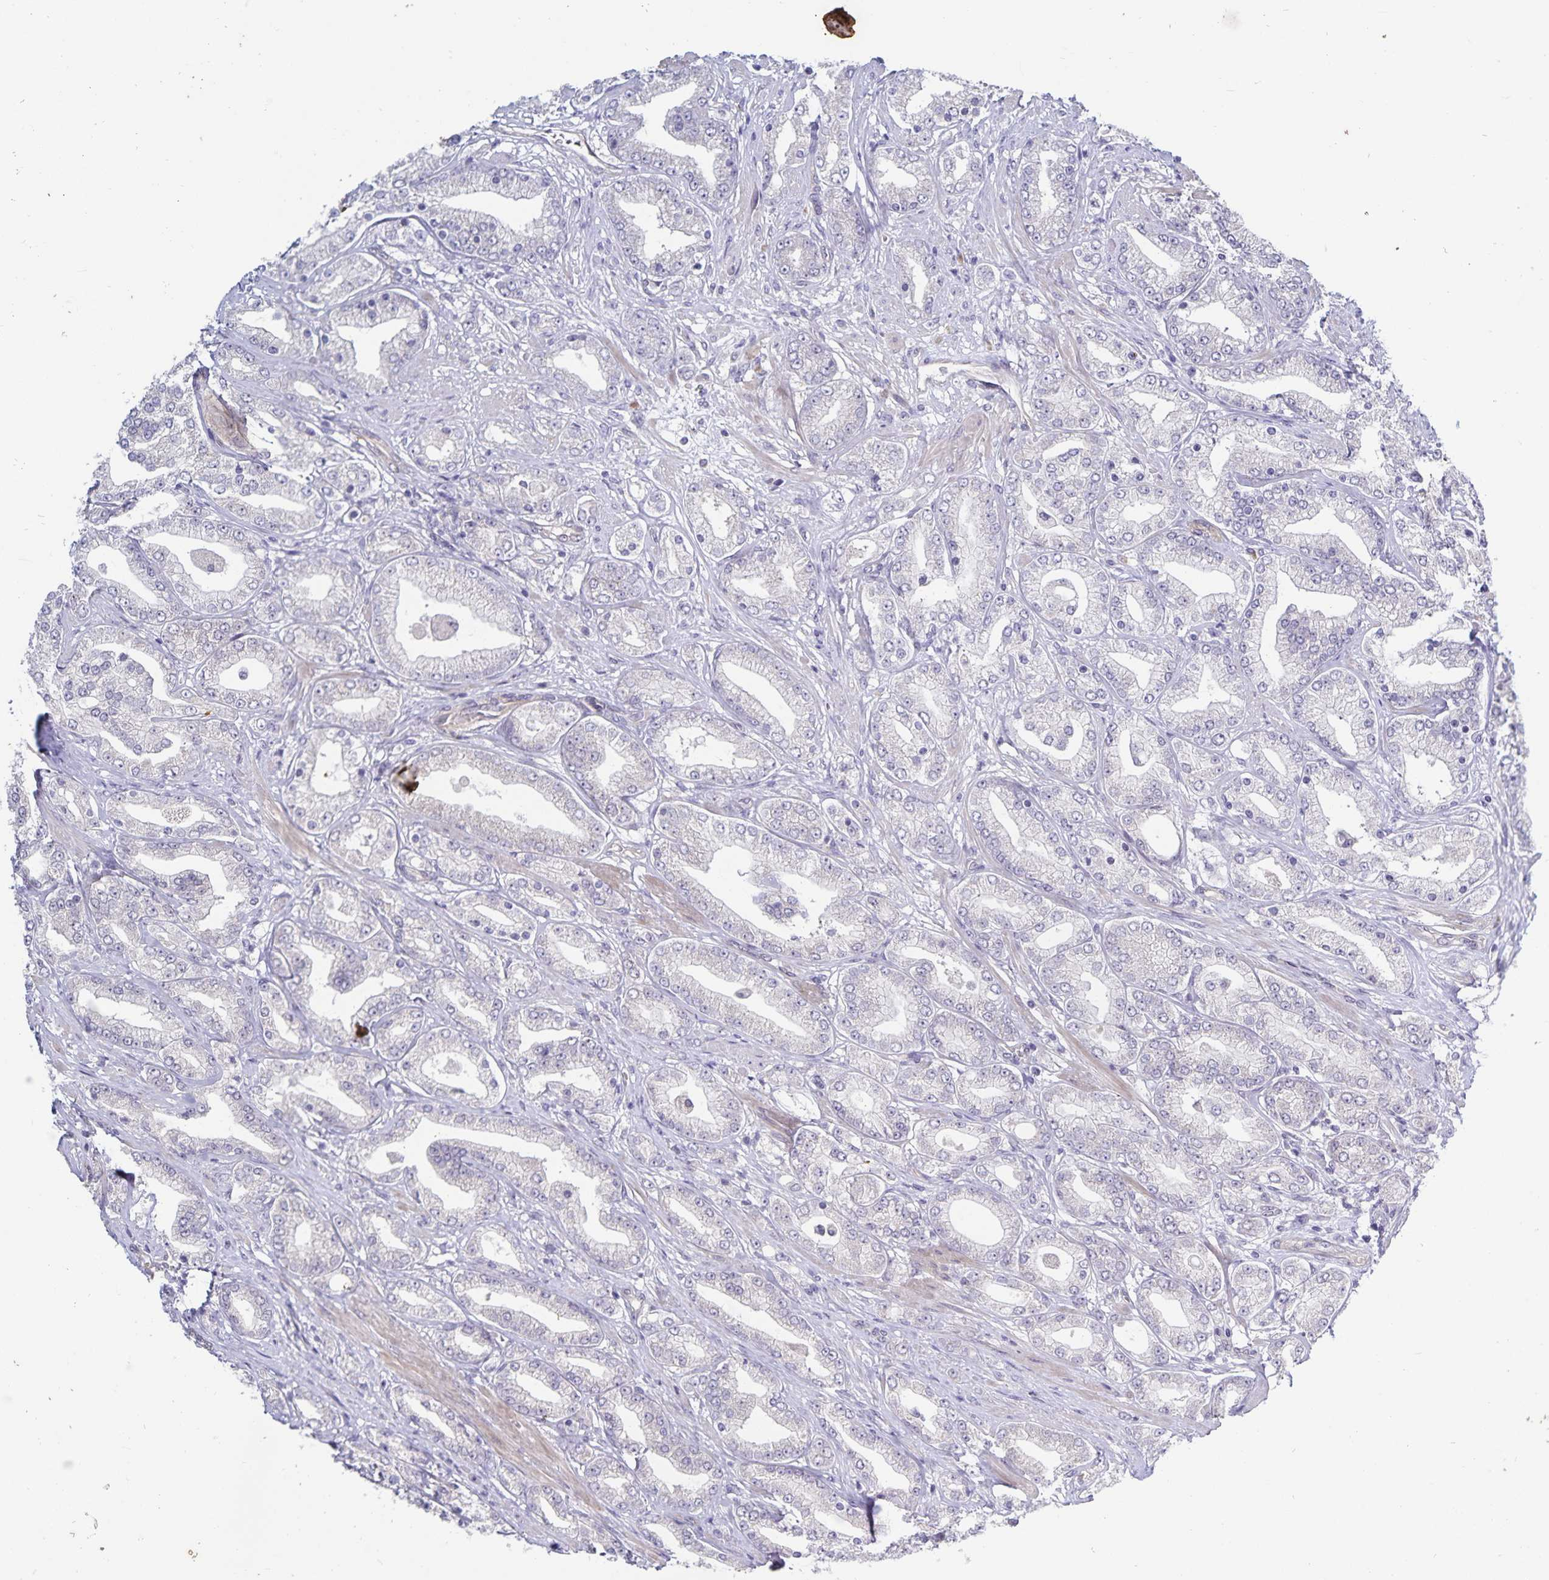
{"staining": {"intensity": "negative", "quantity": "none", "location": "none"}, "tissue": "prostate cancer", "cell_type": "Tumor cells", "image_type": "cancer", "snomed": [{"axis": "morphology", "description": "Adenocarcinoma, High grade"}, {"axis": "topography", "description": "Prostate"}], "caption": "Immunohistochemistry histopathology image of neoplastic tissue: high-grade adenocarcinoma (prostate) stained with DAB (3,3'-diaminobenzidine) reveals no significant protein positivity in tumor cells. (DAB IHC visualized using brightfield microscopy, high magnification).", "gene": "CDKN2B", "patient": {"sex": "male", "age": 67}}